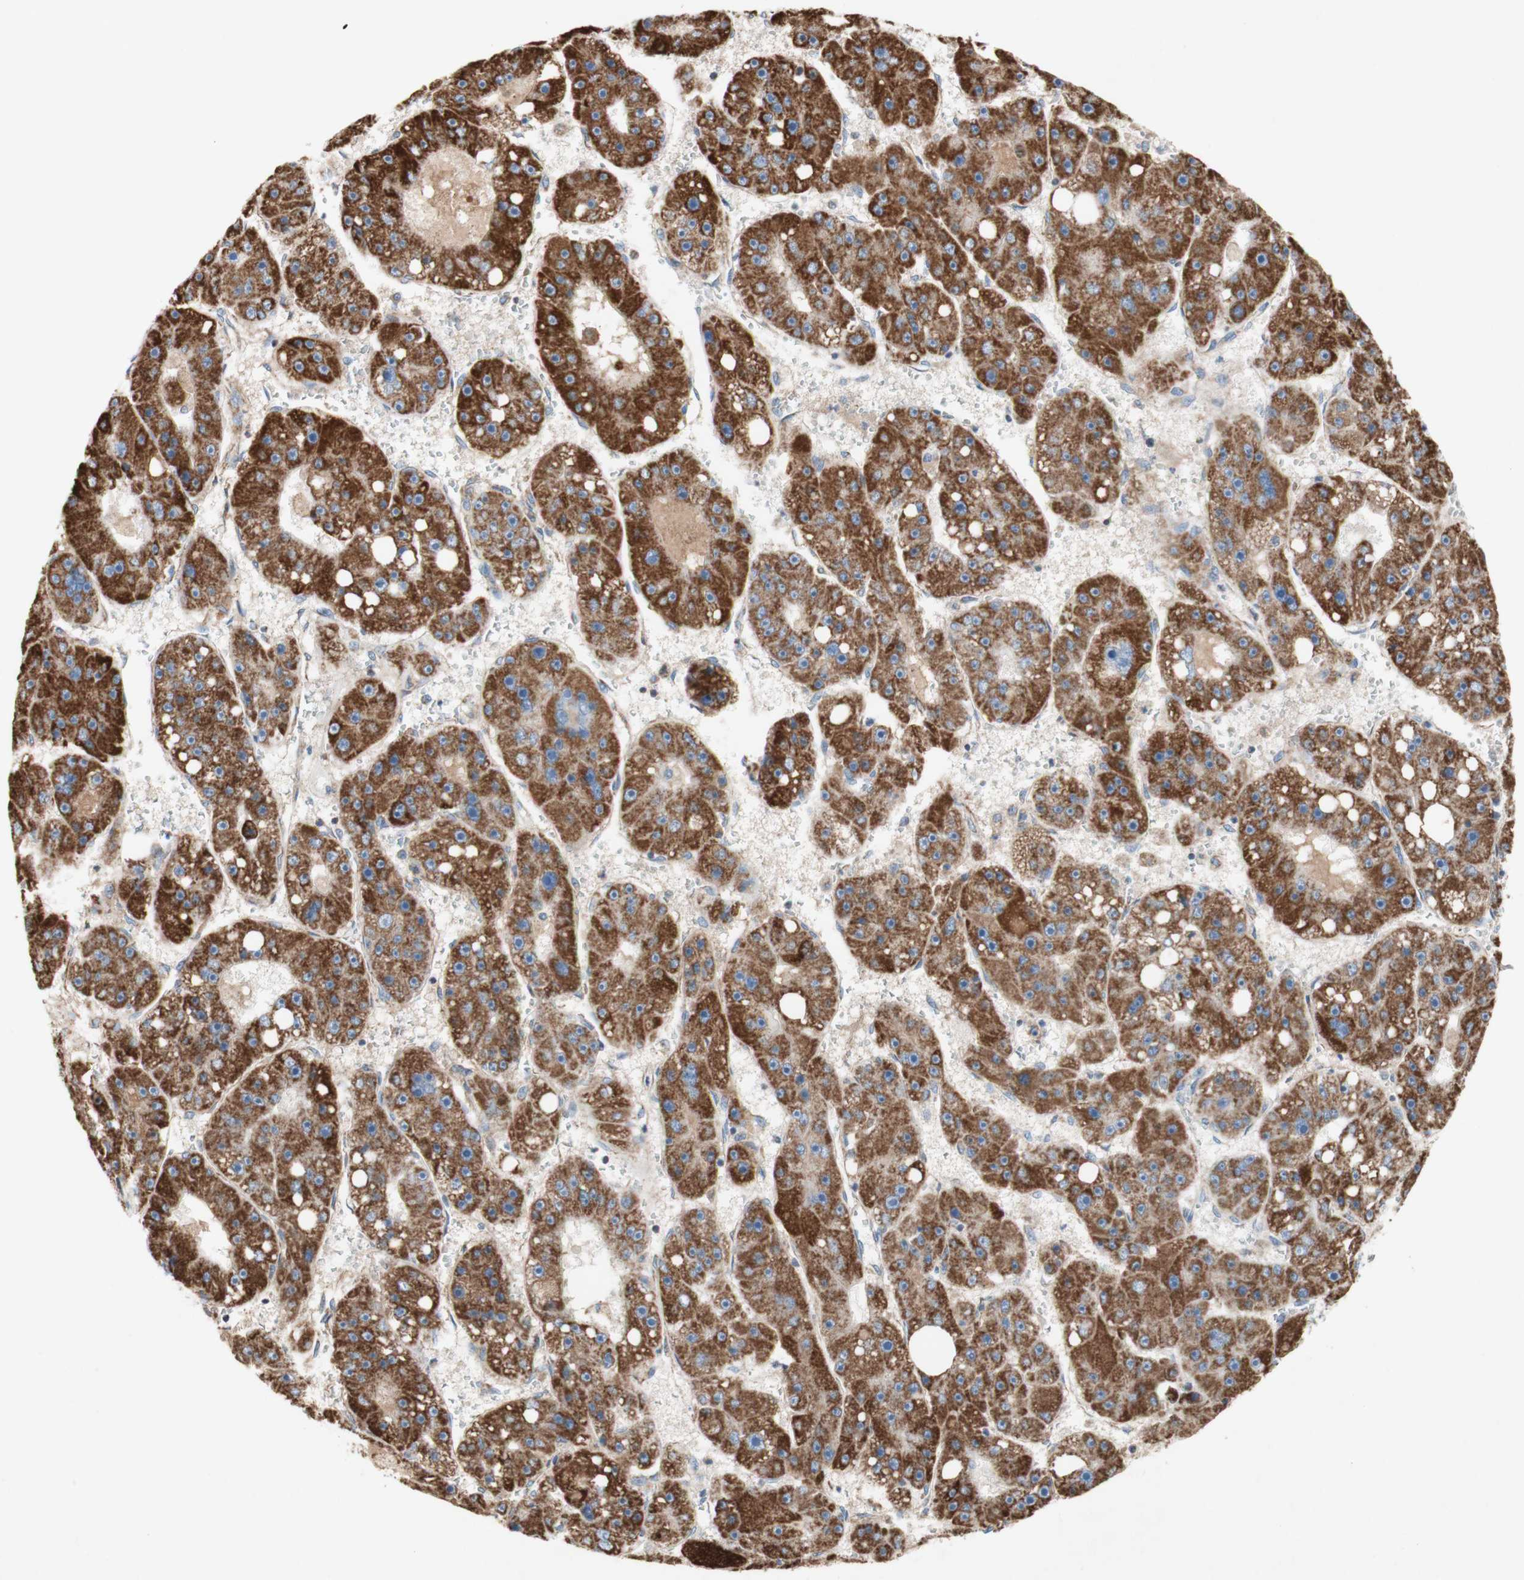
{"staining": {"intensity": "strong", "quantity": ">75%", "location": "cytoplasmic/membranous"}, "tissue": "liver cancer", "cell_type": "Tumor cells", "image_type": "cancer", "snomed": [{"axis": "morphology", "description": "Carcinoma, Hepatocellular, NOS"}, {"axis": "topography", "description": "Liver"}], "caption": "A high-resolution histopathology image shows IHC staining of liver cancer, which exhibits strong cytoplasmic/membranous staining in about >75% of tumor cells. (Stains: DAB (3,3'-diaminobenzidine) in brown, nuclei in blue, Microscopy: brightfield microscopy at high magnification).", "gene": "SDHB", "patient": {"sex": "female", "age": 61}}